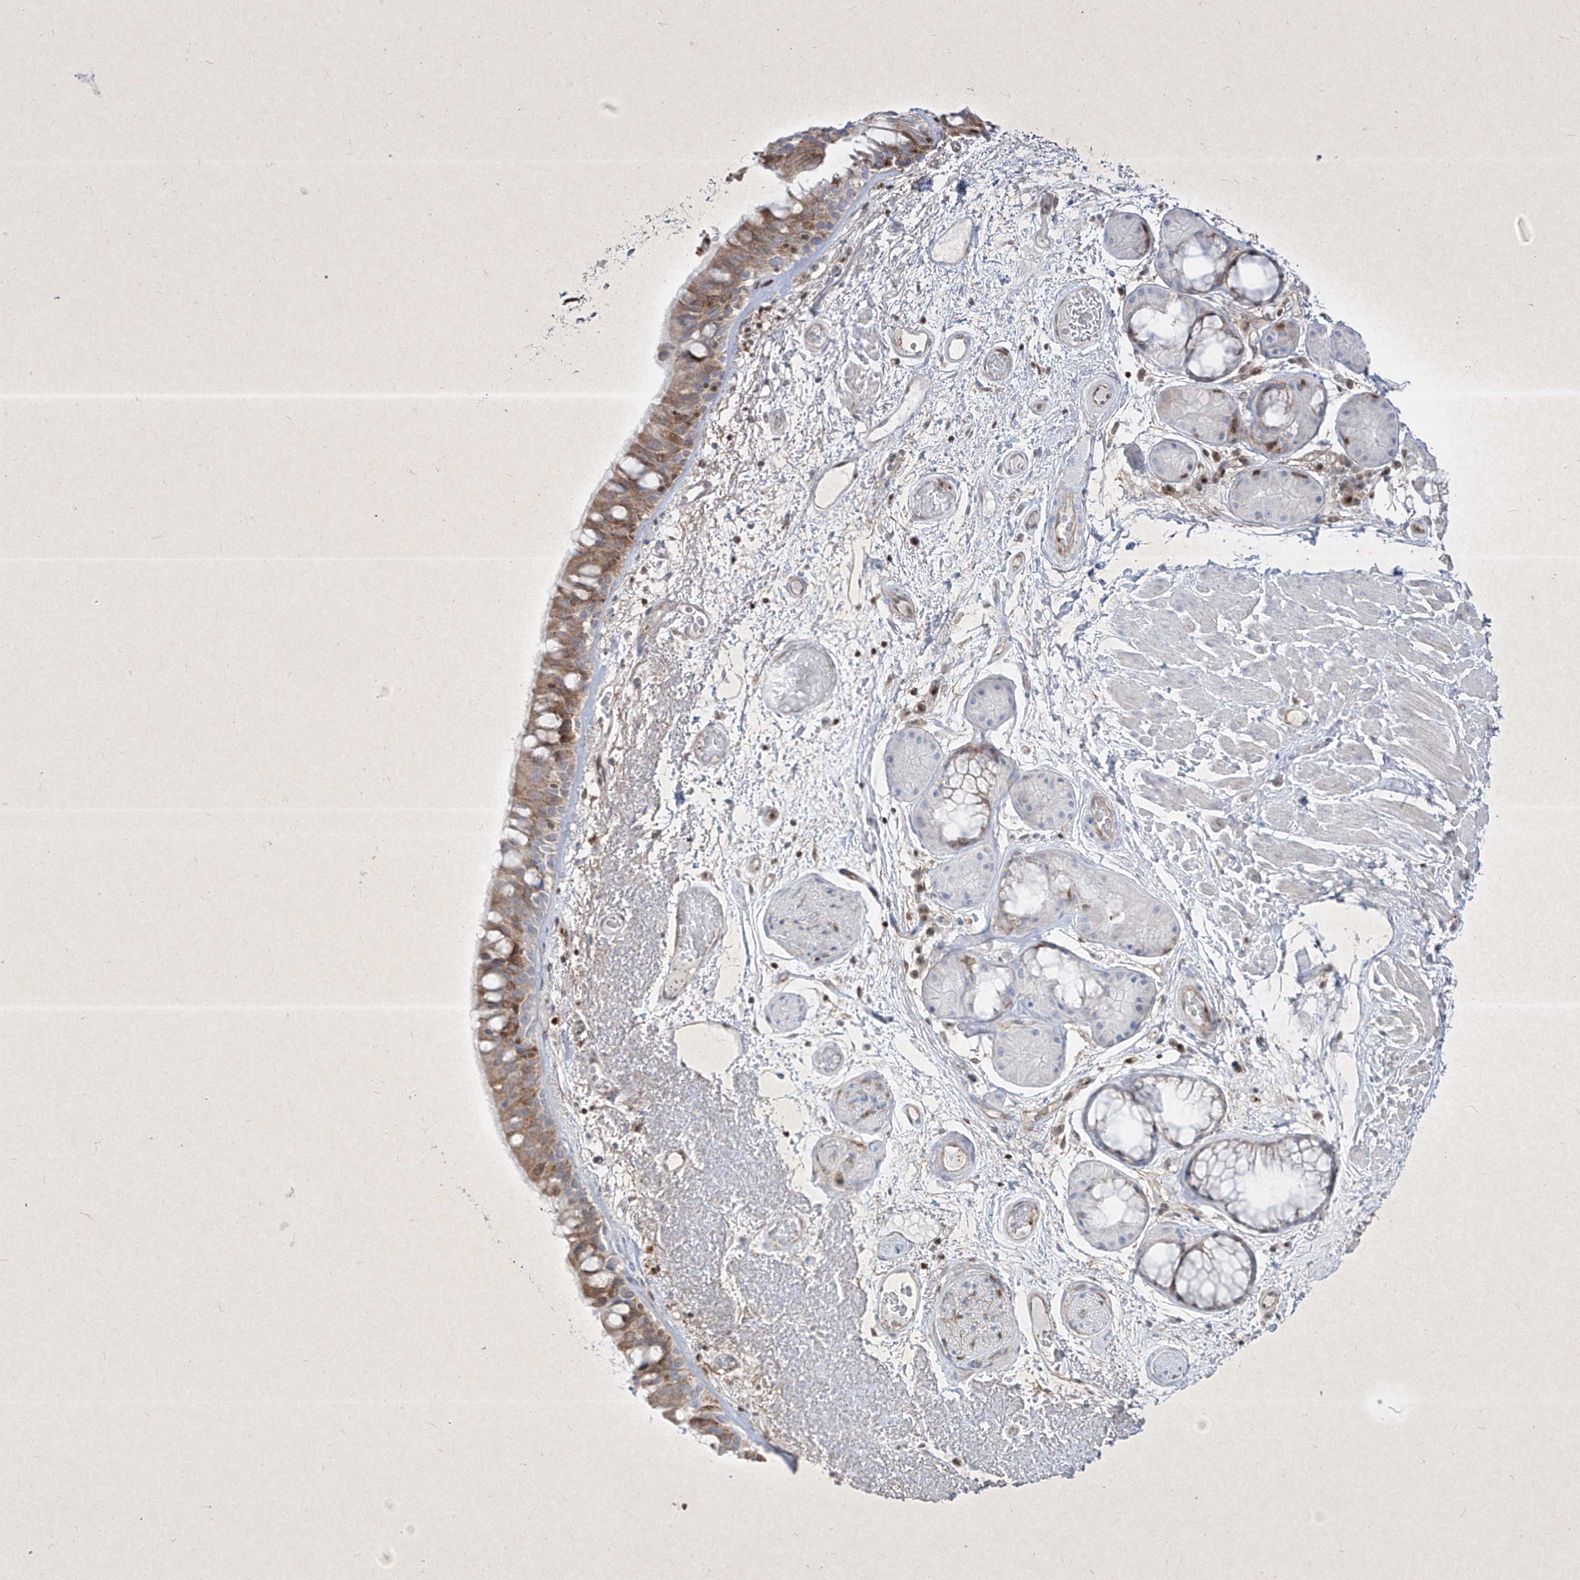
{"staining": {"intensity": "strong", "quantity": ">75%", "location": "cytoplasmic/membranous"}, "tissue": "bronchus", "cell_type": "Respiratory epithelial cells", "image_type": "normal", "snomed": [{"axis": "morphology", "description": "Normal tissue, NOS"}, {"axis": "morphology", "description": "Squamous cell carcinoma, NOS"}, {"axis": "topography", "description": "Lymph node"}, {"axis": "topography", "description": "Bronchus"}, {"axis": "topography", "description": "Lung"}], "caption": "The histopathology image demonstrates a brown stain indicating the presence of a protein in the cytoplasmic/membranous of respiratory epithelial cells in bronchus.", "gene": "PSMB10", "patient": {"sex": "male", "age": 66}}